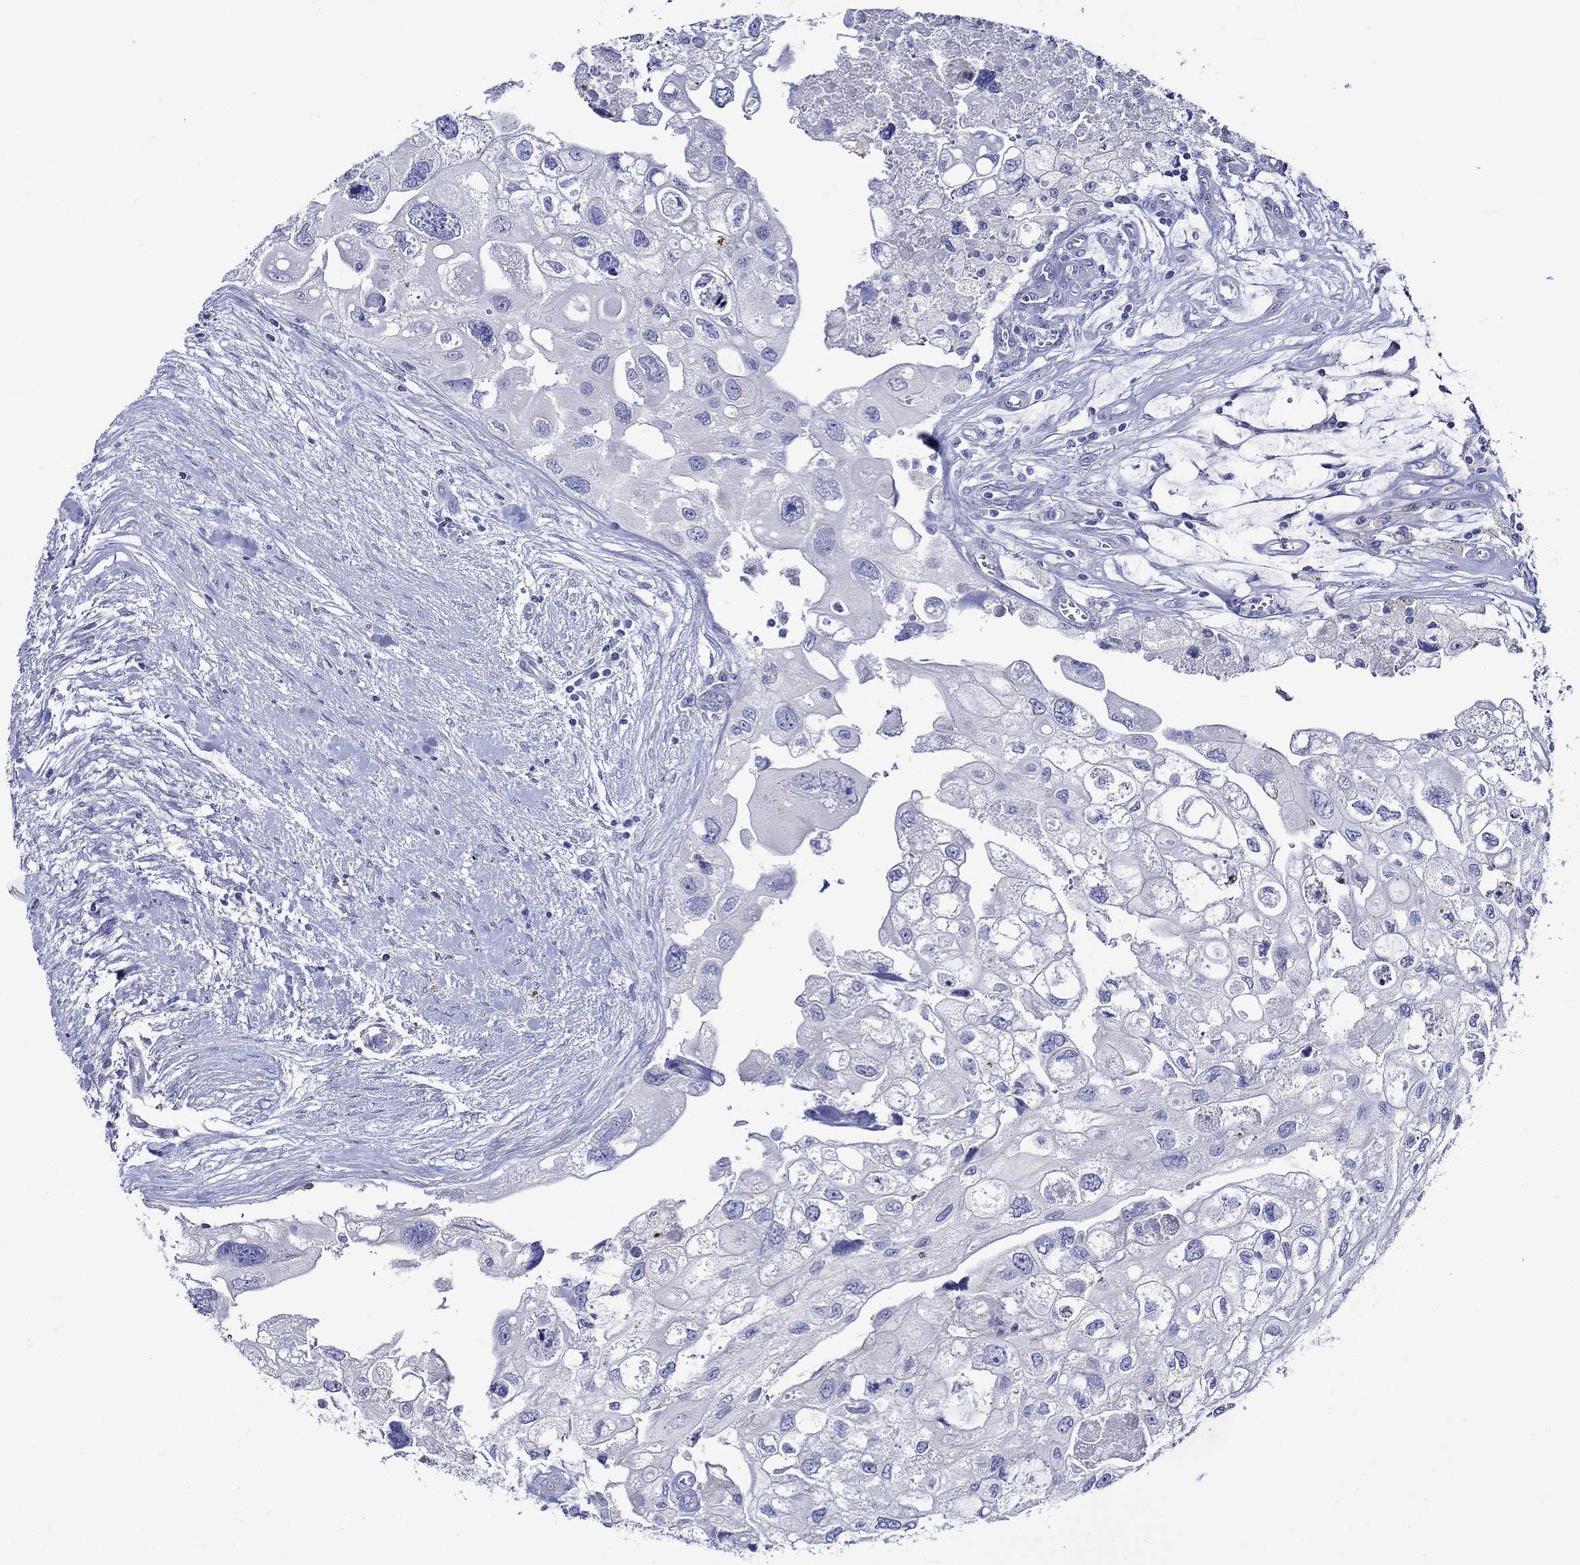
{"staining": {"intensity": "negative", "quantity": "none", "location": "none"}, "tissue": "urothelial cancer", "cell_type": "Tumor cells", "image_type": "cancer", "snomed": [{"axis": "morphology", "description": "Urothelial carcinoma, High grade"}, {"axis": "topography", "description": "Urinary bladder"}], "caption": "A high-resolution photomicrograph shows immunohistochemistry staining of urothelial cancer, which displays no significant positivity in tumor cells.", "gene": "NRIP3", "patient": {"sex": "male", "age": 59}}